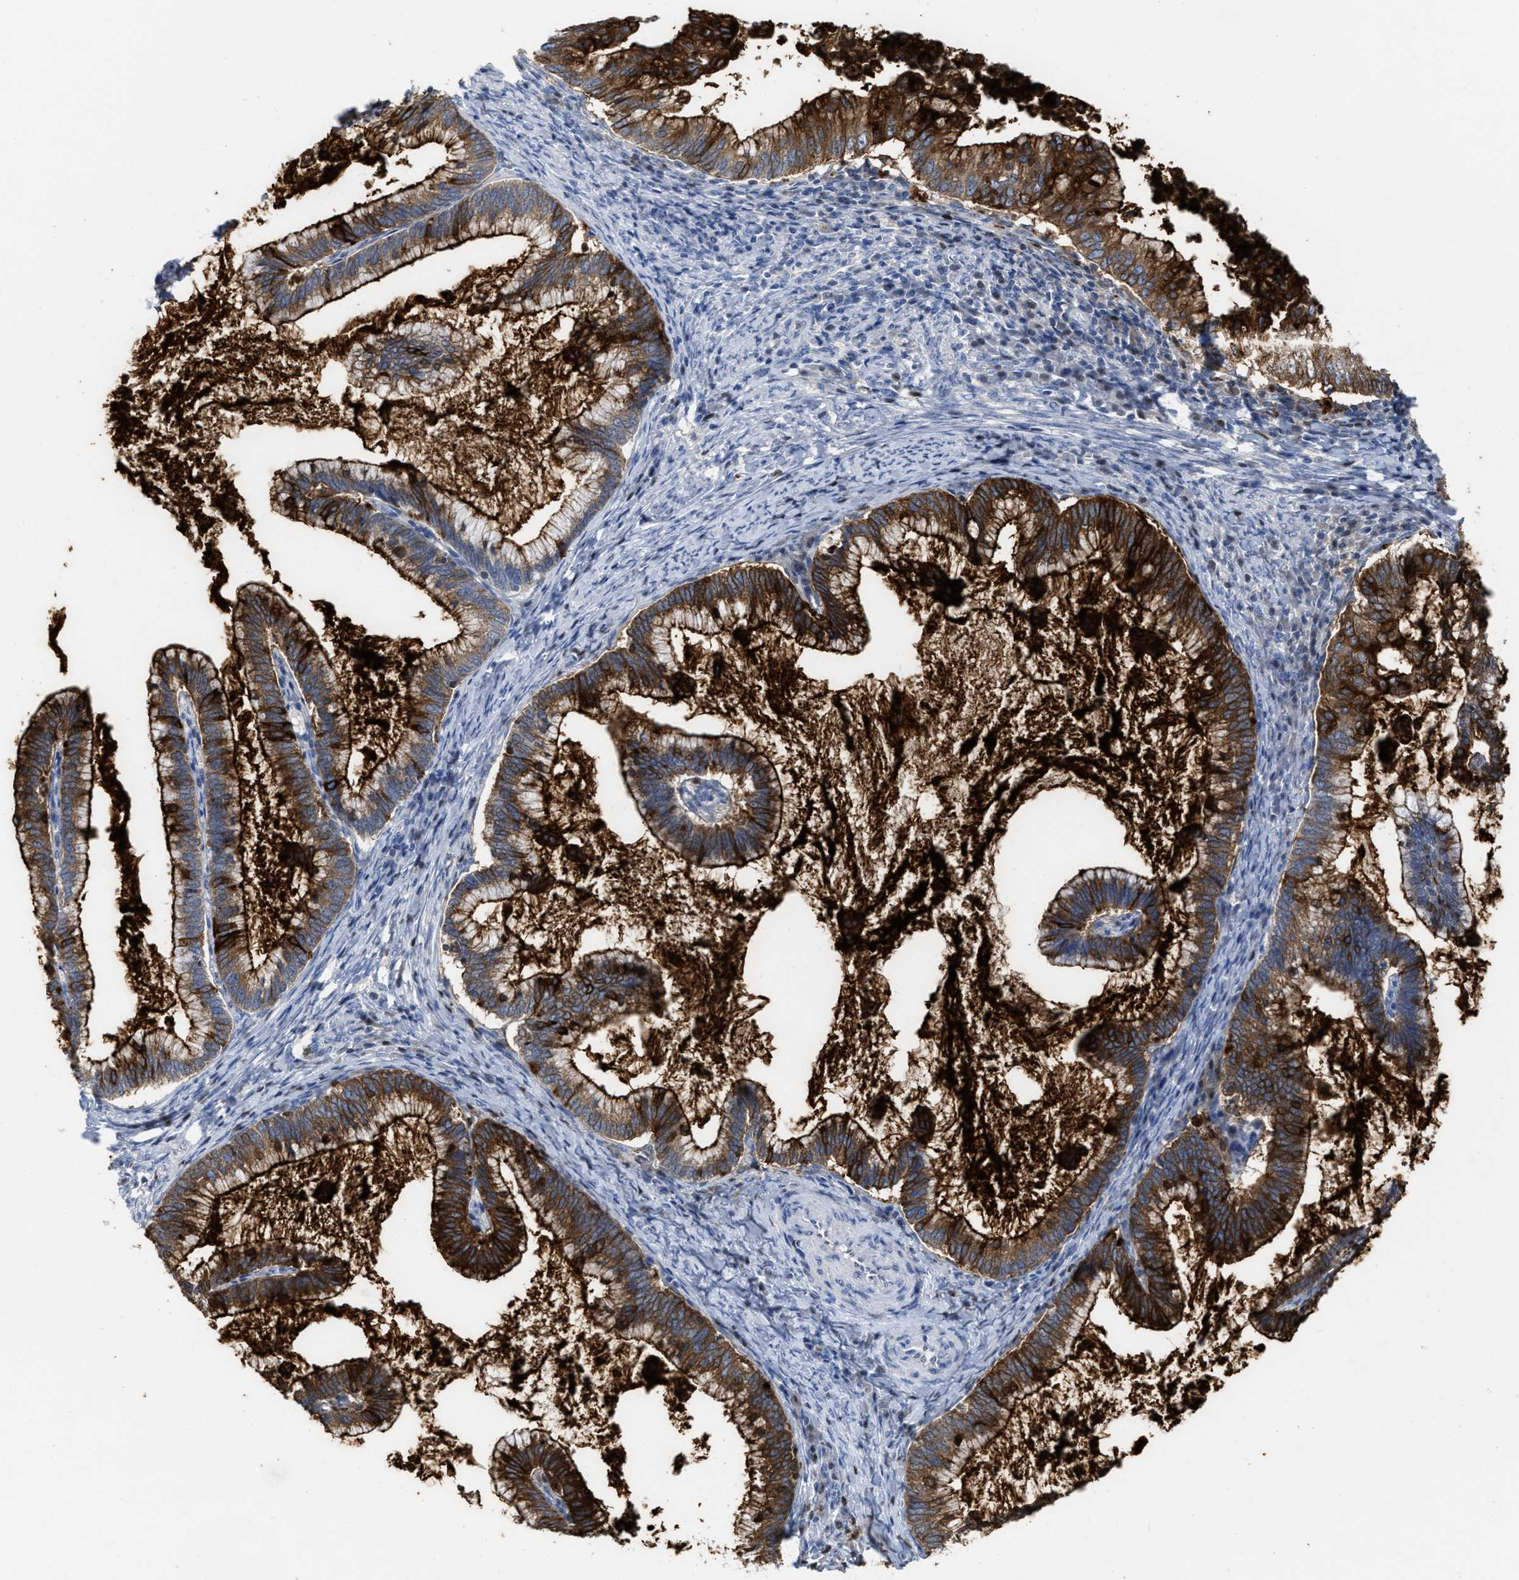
{"staining": {"intensity": "strong", "quantity": ">75%", "location": "cytoplasmic/membranous"}, "tissue": "cervical cancer", "cell_type": "Tumor cells", "image_type": "cancer", "snomed": [{"axis": "morphology", "description": "Adenocarcinoma, NOS"}, {"axis": "topography", "description": "Cervix"}], "caption": "Immunohistochemical staining of human adenocarcinoma (cervical) exhibits high levels of strong cytoplasmic/membranous positivity in about >75% of tumor cells.", "gene": "CEACAM5", "patient": {"sex": "female", "age": 36}}